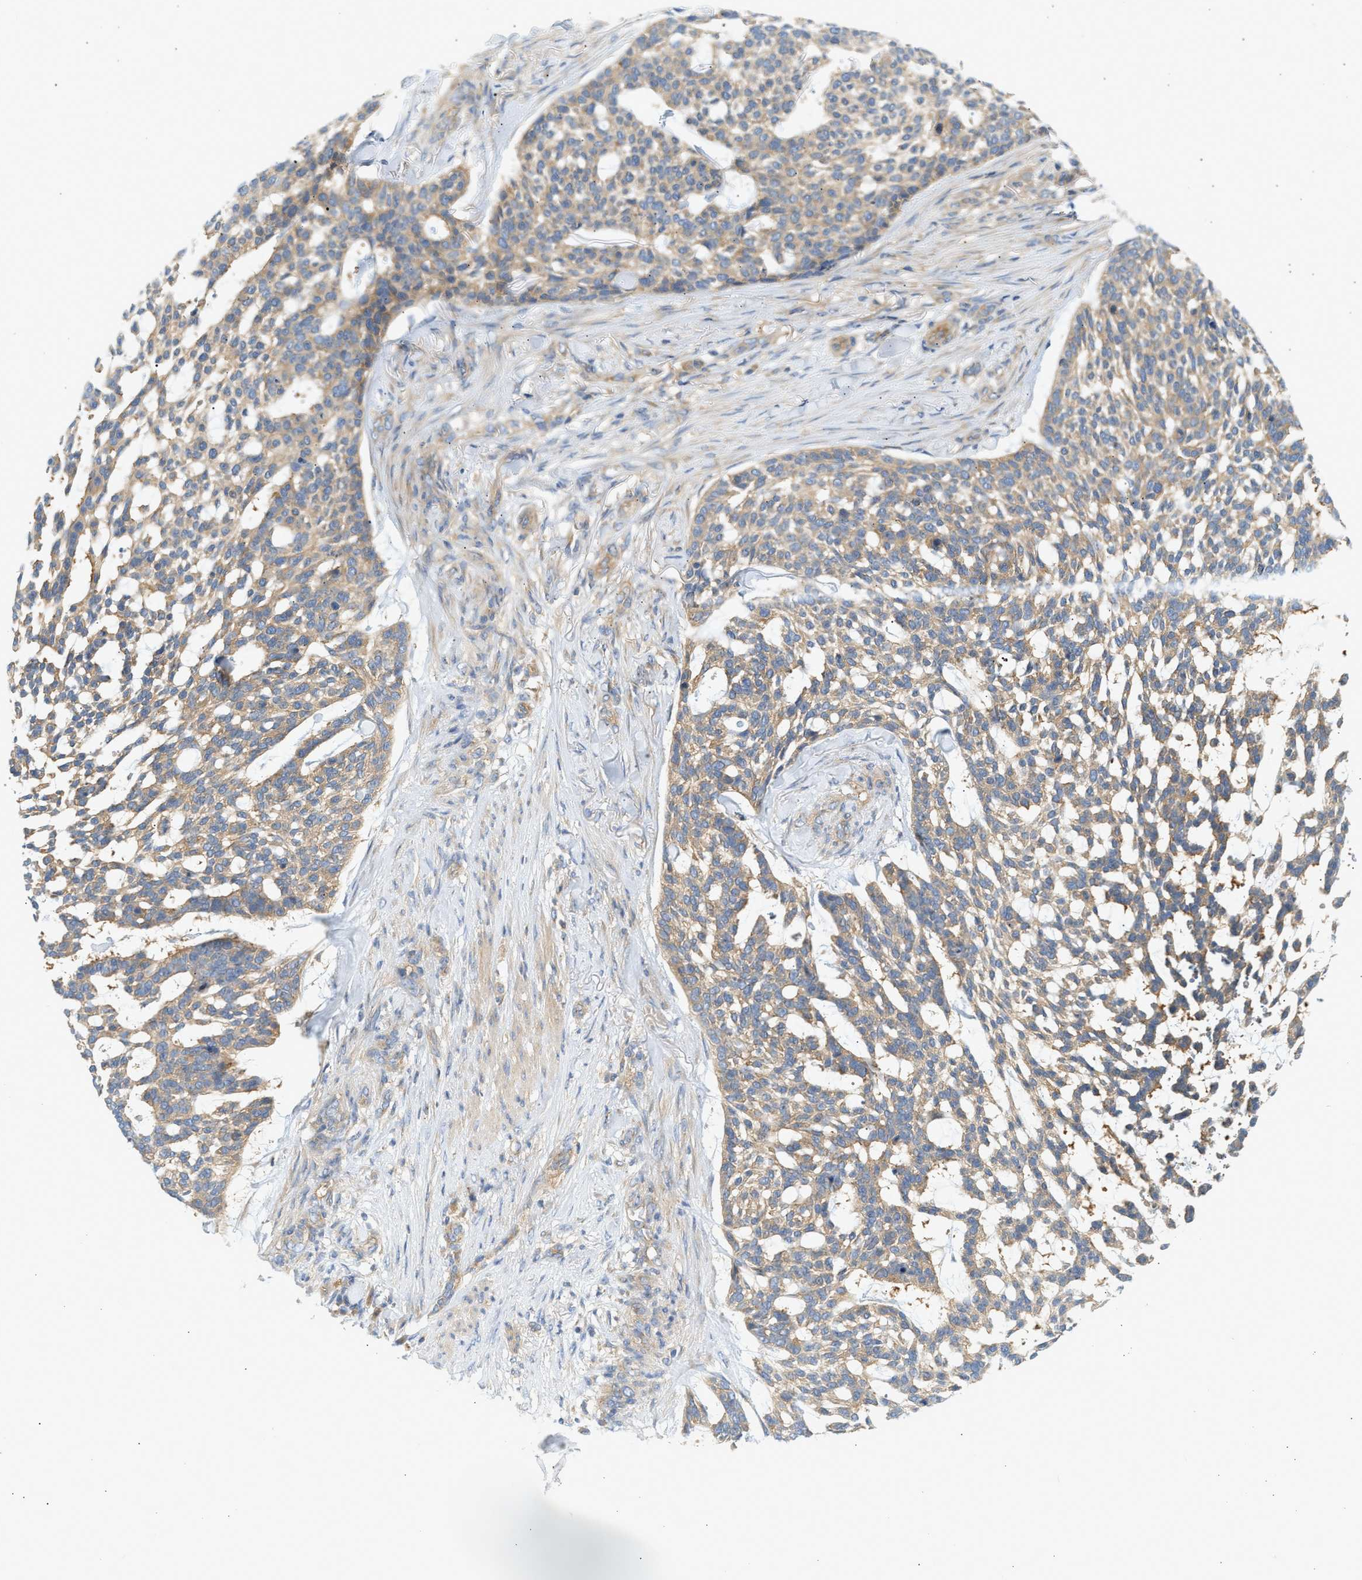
{"staining": {"intensity": "weak", "quantity": "25%-75%", "location": "cytoplasmic/membranous"}, "tissue": "skin cancer", "cell_type": "Tumor cells", "image_type": "cancer", "snomed": [{"axis": "morphology", "description": "Basal cell carcinoma"}, {"axis": "topography", "description": "Skin"}], "caption": "Immunohistochemistry photomicrograph of neoplastic tissue: skin cancer (basal cell carcinoma) stained using IHC displays low levels of weak protein expression localized specifically in the cytoplasmic/membranous of tumor cells, appearing as a cytoplasmic/membranous brown color.", "gene": "PAFAH1B1", "patient": {"sex": "female", "age": 64}}